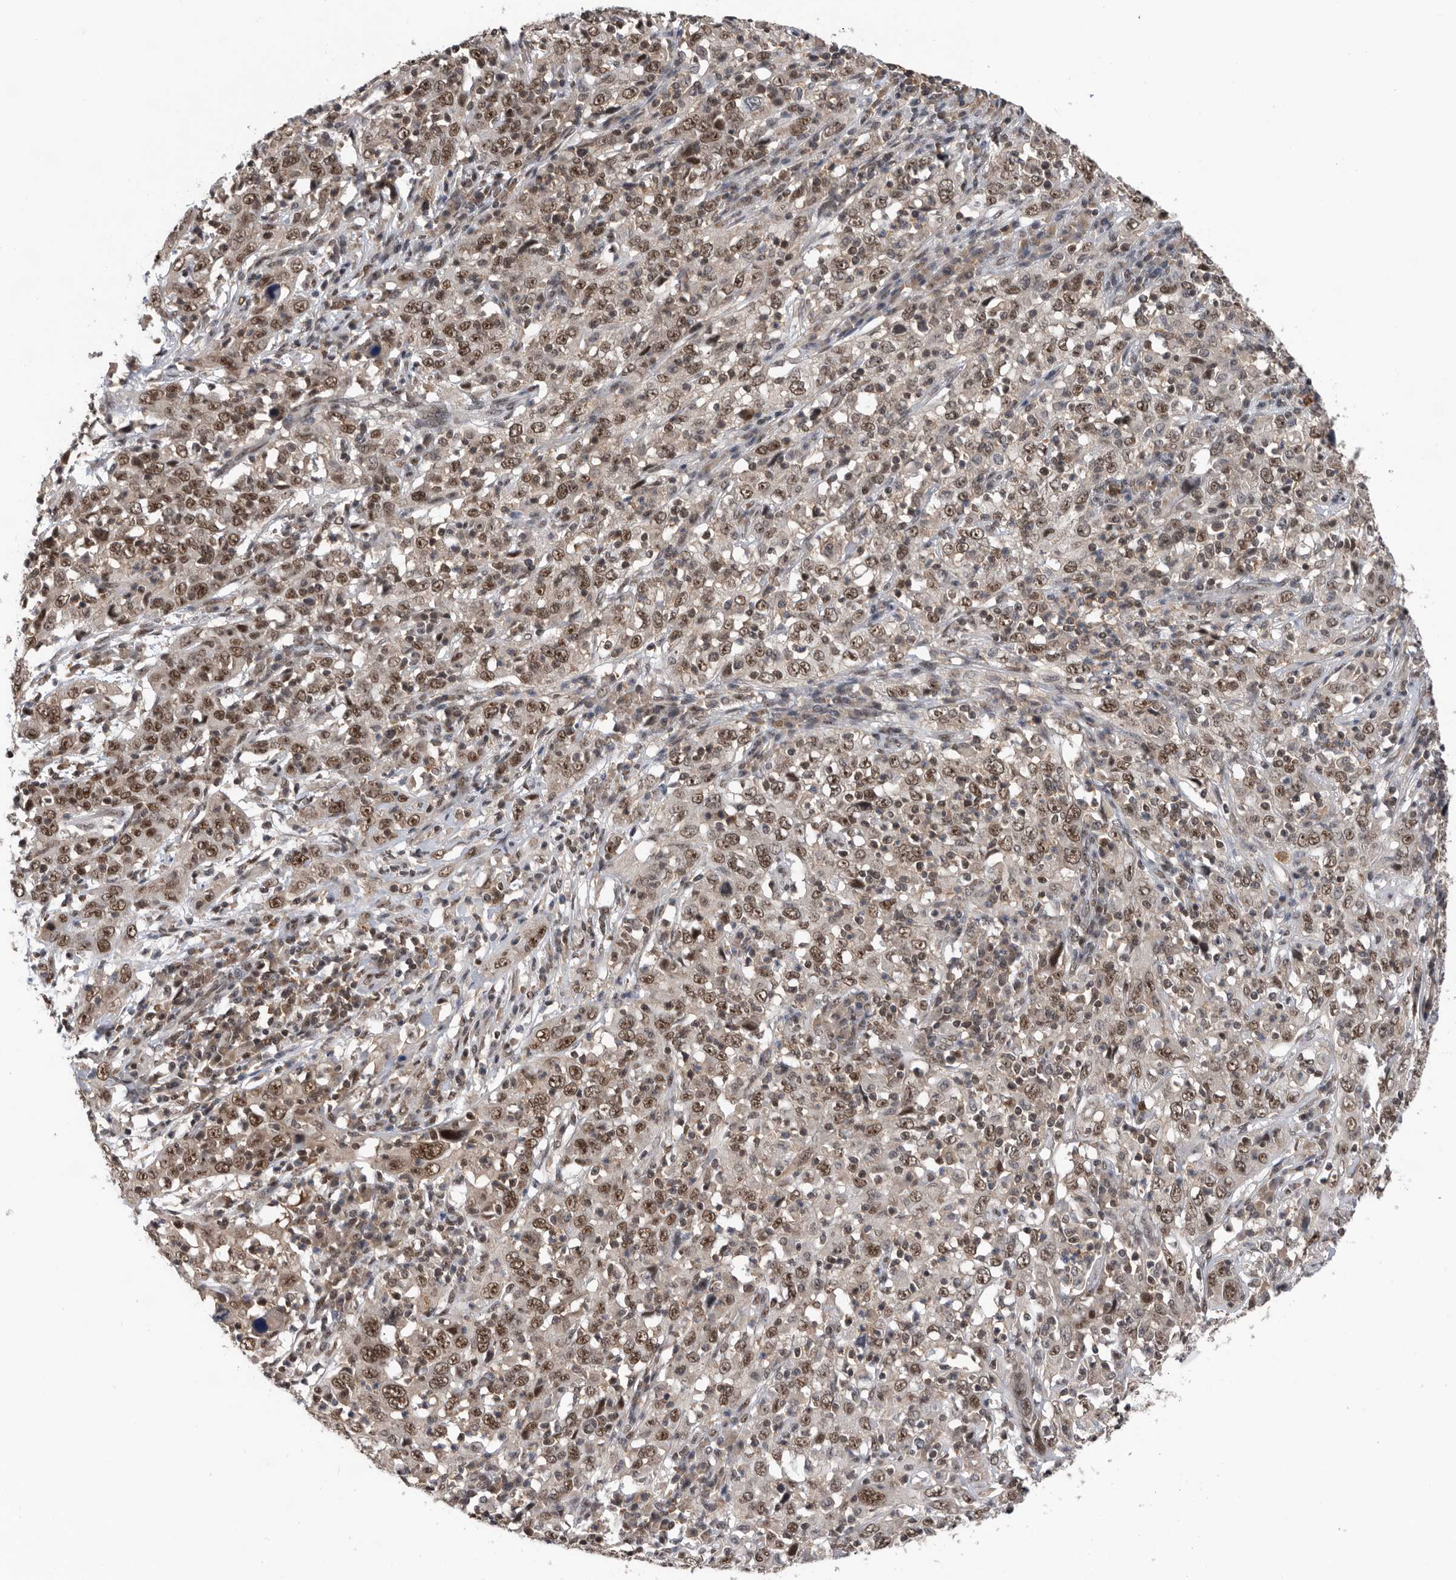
{"staining": {"intensity": "moderate", "quantity": ">75%", "location": "nuclear"}, "tissue": "cervical cancer", "cell_type": "Tumor cells", "image_type": "cancer", "snomed": [{"axis": "morphology", "description": "Squamous cell carcinoma, NOS"}, {"axis": "topography", "description": "Cervix"}], "caption": "A high-resolution photomicrograph shows IHC staining of cervical cancer (squamous cell carcinoma), which demonstrates moderate nuclear expression in approximately >75% of tumor cells.", "gene": "ZNF260", "patient": {"sex": "female", "age": 46}}